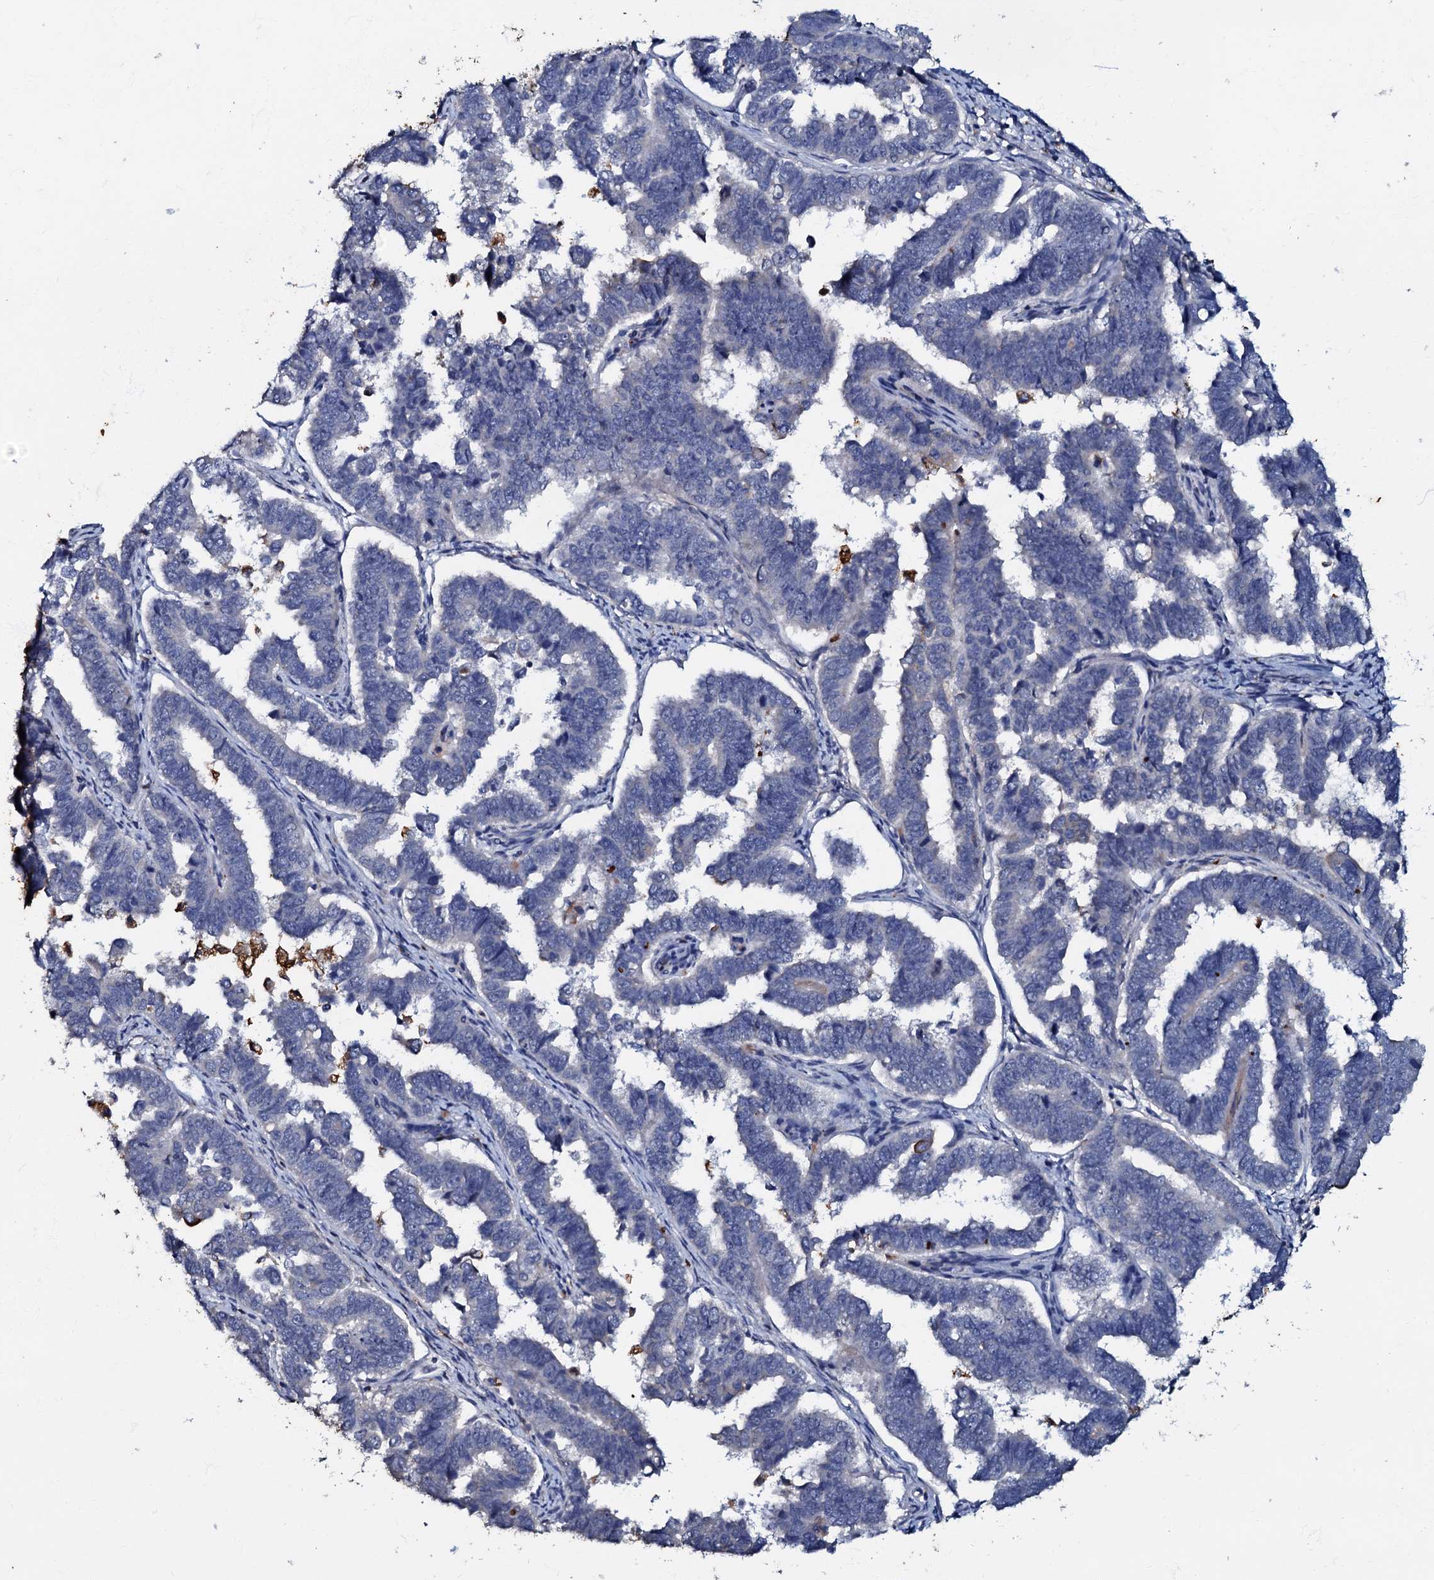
{"staining": {"intensity": "negative", "quantity": "none", "location": "none"}, "tissue": "endometrial cancer", "cell_type": "Tumor cells", "image_type": "cancer", "snomed": [{"axis": "morphology", "description": "Adenocarcinoma, NOS"}, {"axis": "topography", "description": "Endometrium"}], "caption": "Immunohistochemical staining of endometrial adenocarcinoma reveals no significant staining in tumor cells.", "gene": "MANSC4", "patient": {"sex": "female", "age": 75}}